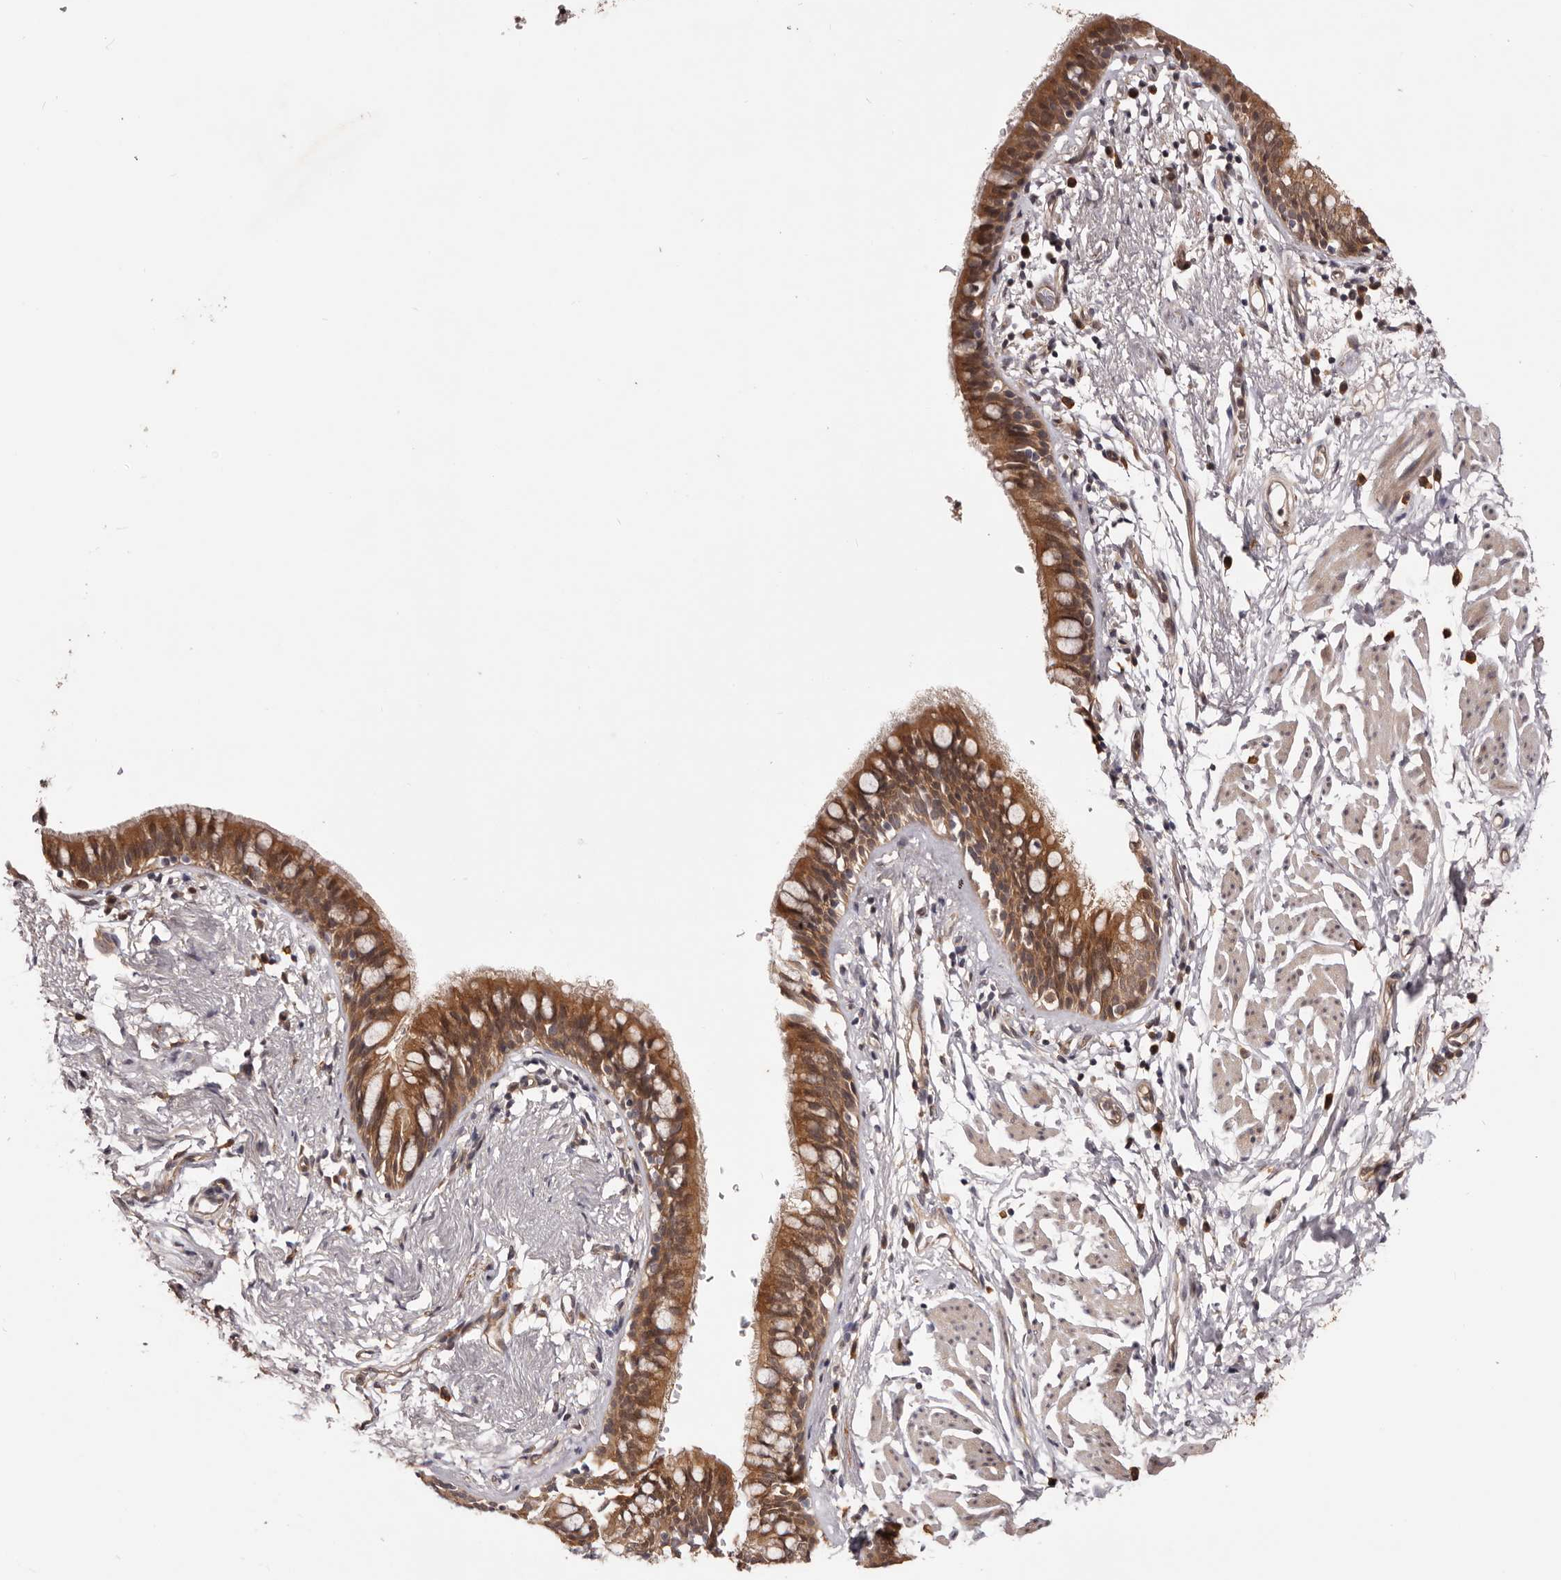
{"staining": {"intensity": "moderate", "quantity": ">75%", "location": "cytoplasmic/membranous"}, "tissue": "bronchus", "cell_type": "Respiratory epithelial cells", "image_type": "normal", "snomed": [{"axis": "morphology", "description": "Normal tissue, NOS"}, {"axis": "topography", "description": "Cartilage tissue"}, {"axis": "topography", "description": "Bronchus"}], "caption": "This photomicrograph exhibits immunohistochemistry (IHC) staining of unremarkable human bronchus, with medium moderate cytoplasmic/membranous positivity in approximately >75% of respiratory epithelial cells.", "gene": "MDP1", "patient": {"sex": "female", "age": 36}}